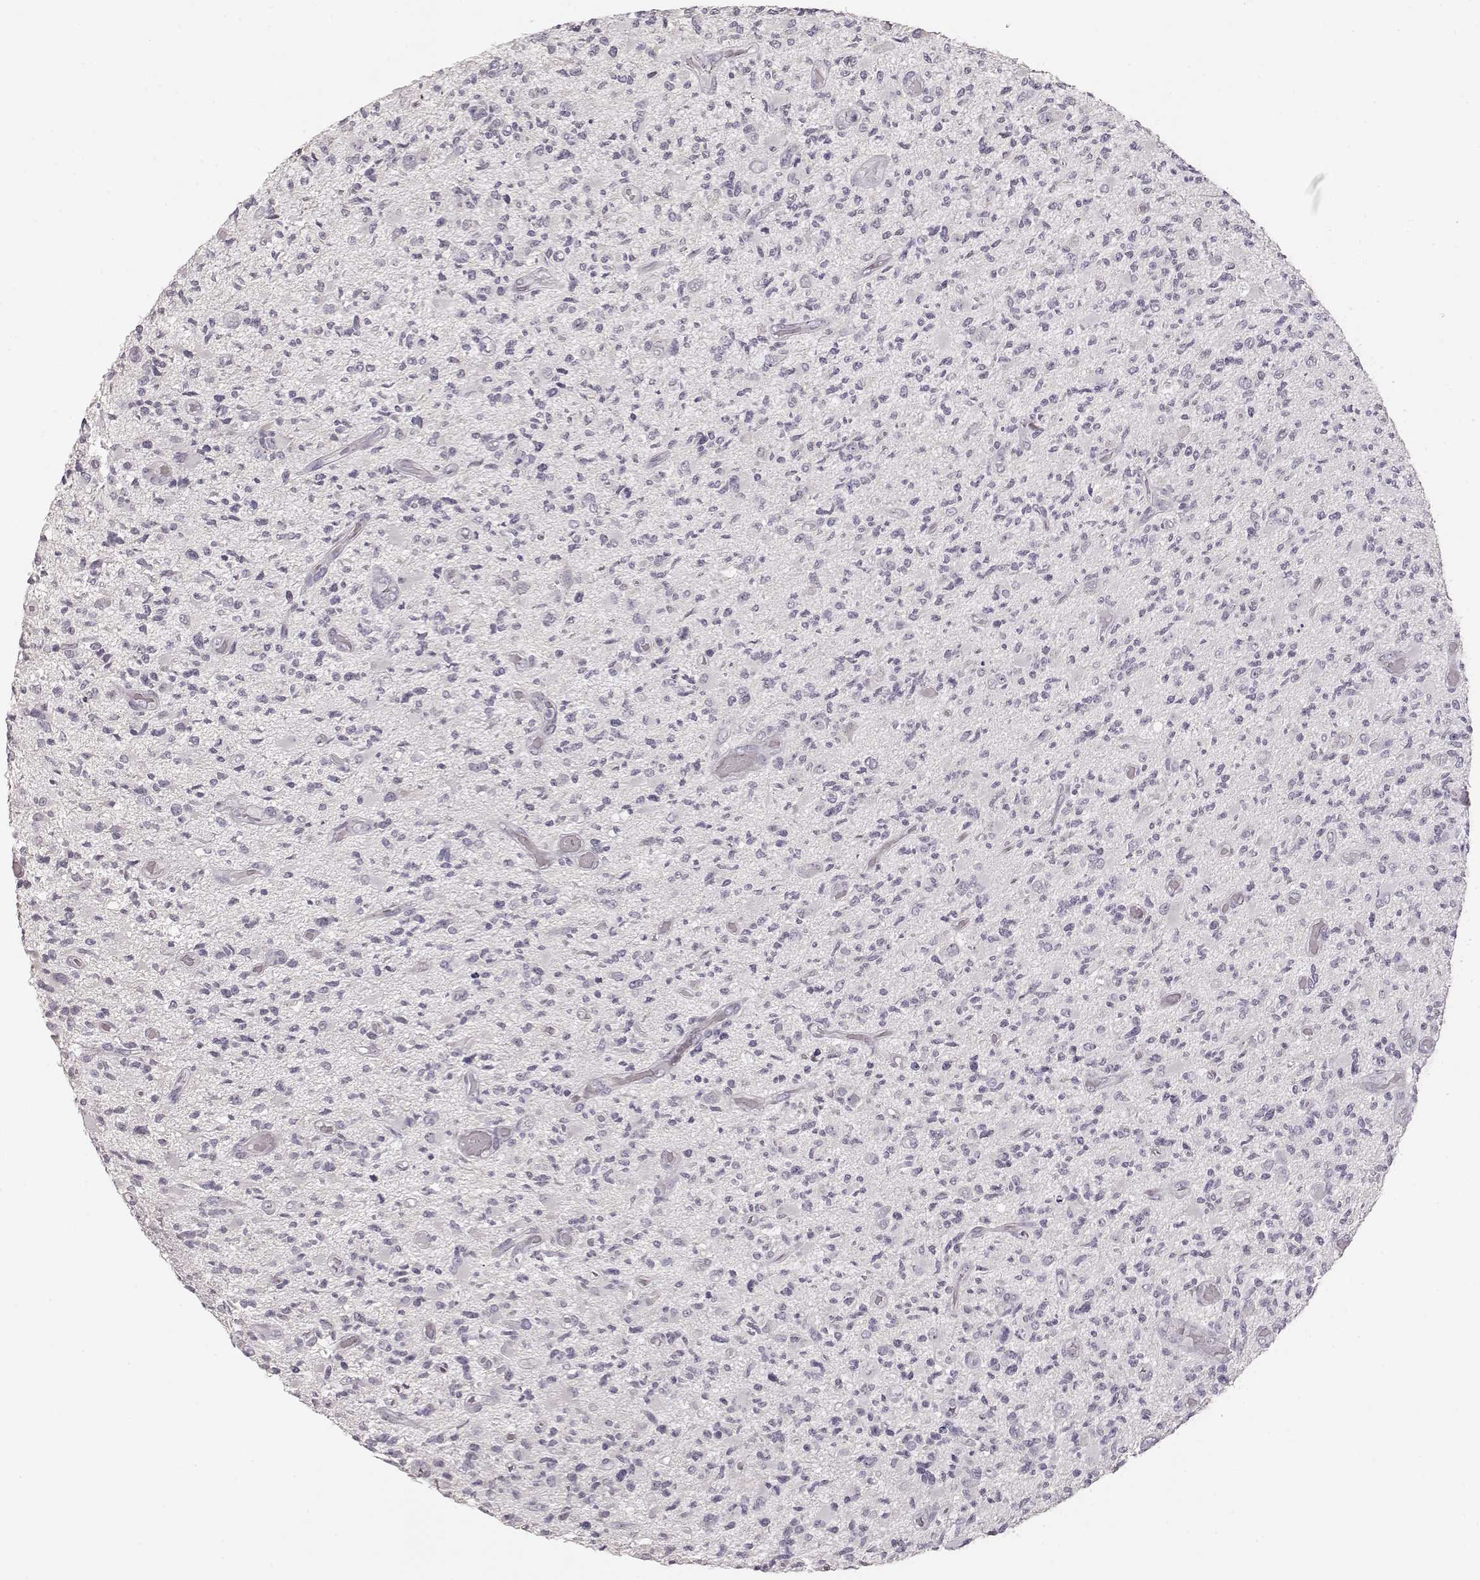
{"staining": {"intensity": "negative", "quantity": "none", "location": "none"}, "tissue": "glioma", "cell_type": "Tumor cells", "image_type": "cancer", "snomed": [{"axis": "morphology", "description": "Glioma, malignant, High grade"}, {"axis": "topography", "description": "Brain"}], "caption": "Tumor cells show no significant positivity in glioma.", "gene": "FAM205A", "patient": {"sex": "female", "age": 63}}